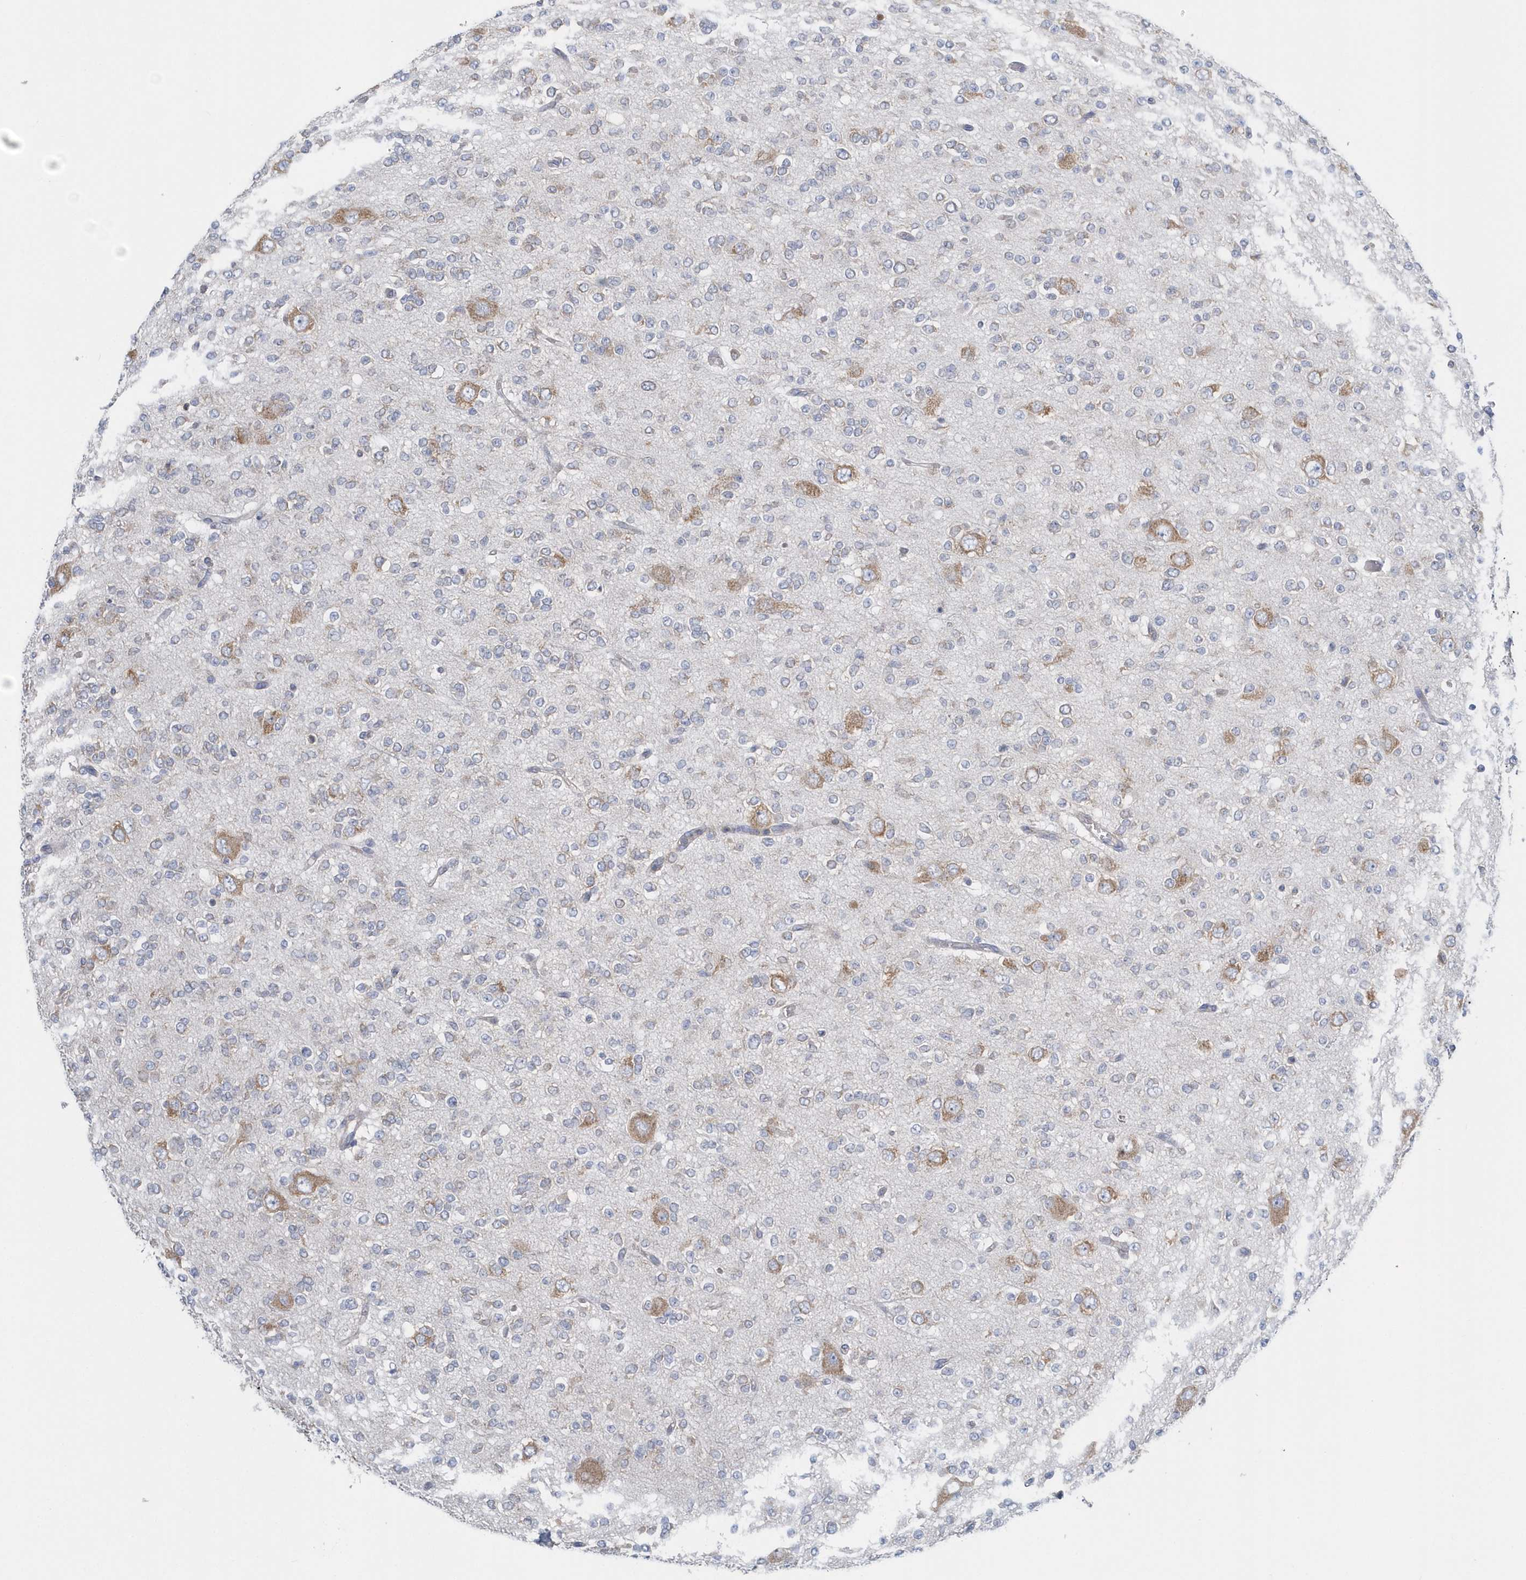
{"staining": {"intensity": "negative", "quantity": "none", "location": "none"}, "tissue": "glioma", "cell_type": "Tumor cells", "image_type": "cancer", "snomed": [{"axis": "morphology", "description": "Glioma, malignant, Low grade"}, {"axis": "topography", "description": "Brain"}], "caption": "Immunohistochemical staining of human low-grade glioma (malignant) exhibits no significant expression in tumor cells. (DAB (3,3'-diaminobenzidine) IHC with hematoxylin counter stain).", "gene": "EIF3C", "patient": {"sex": "male", "age": 38}}